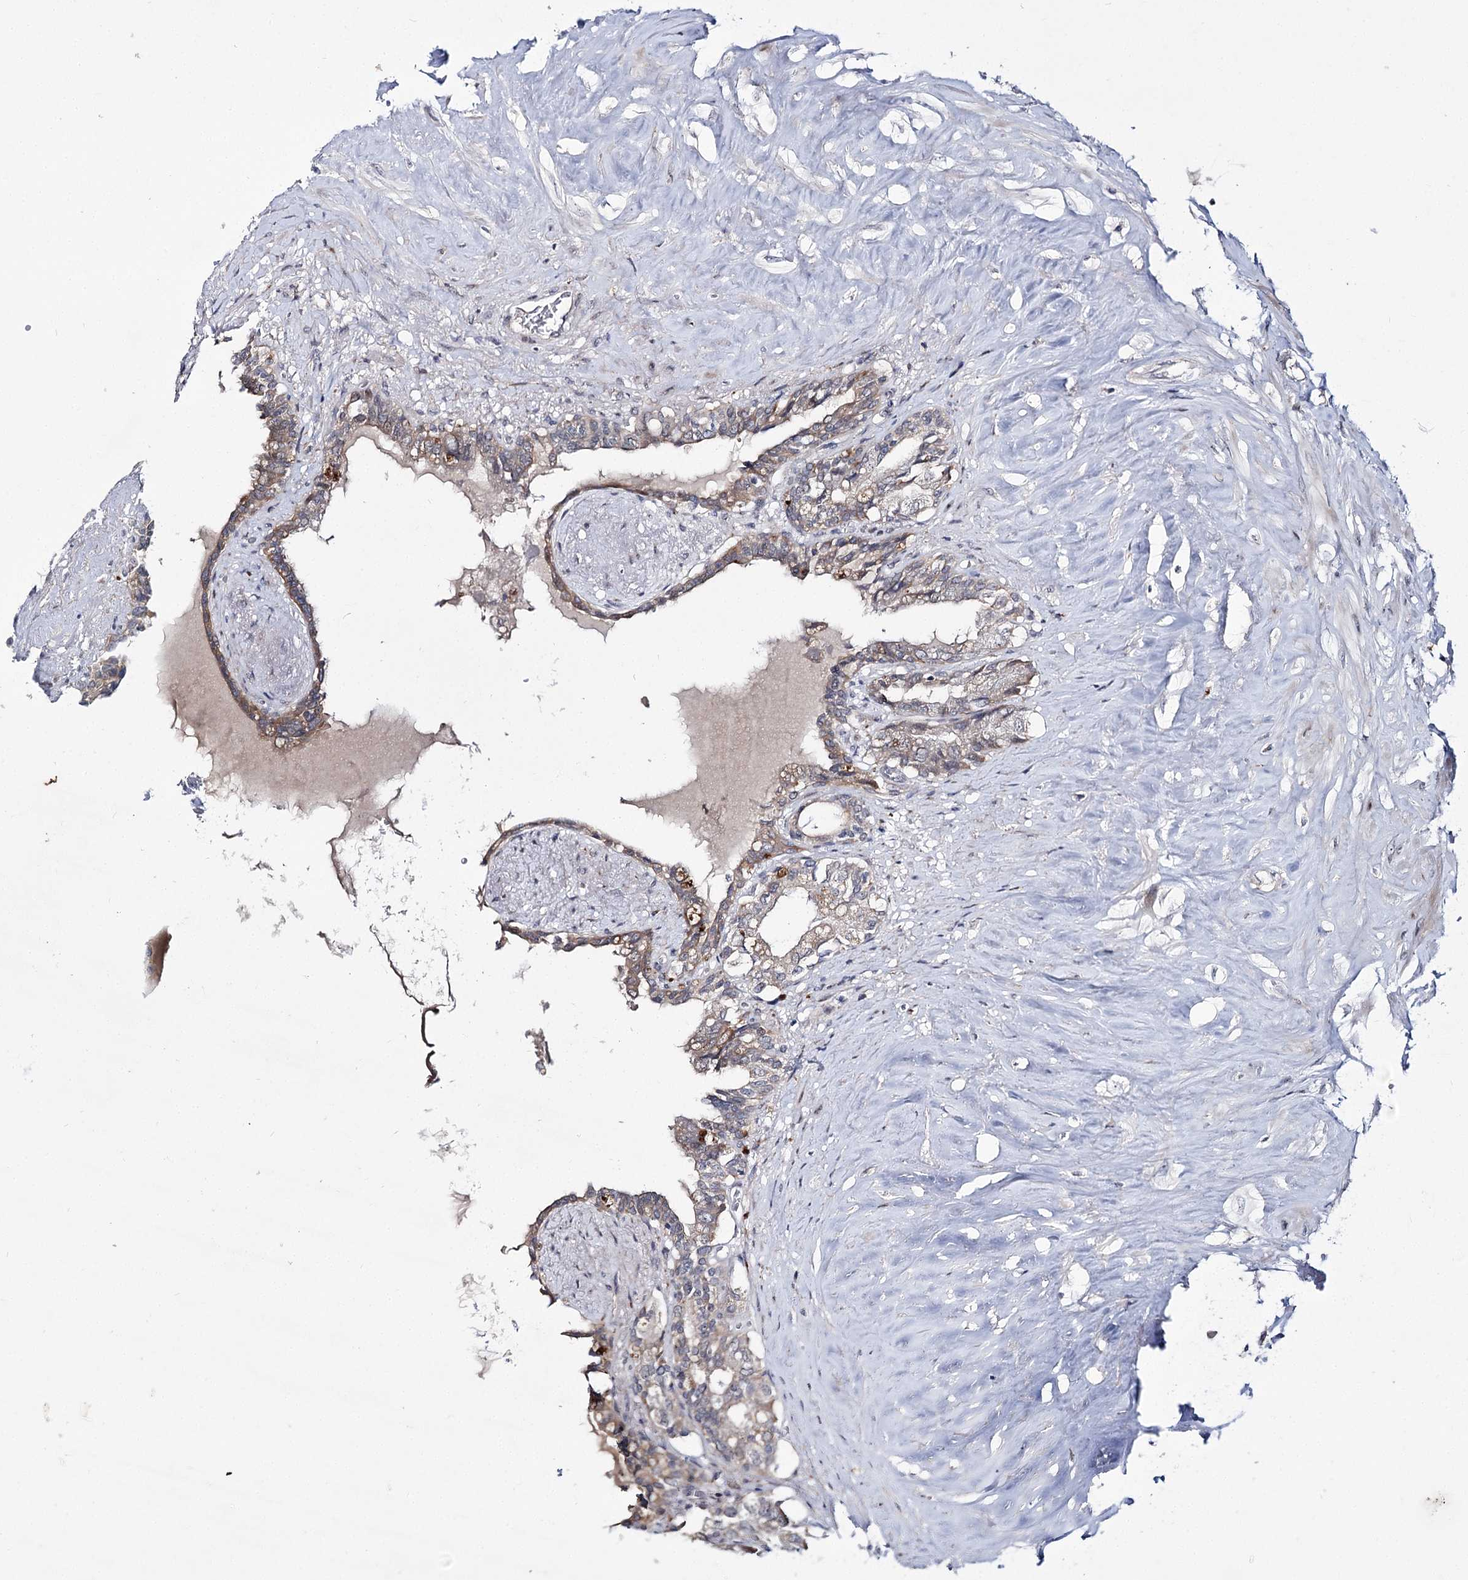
{"staining": {"intensity": "moderate", "quantity": "<25%", "location": "cytoplasmic/membranous"}, "tissue": "seminal vesicle", "cell_type": "Glandular cells", "image_type": "normal", "snomed": [{"axis": "morphology", "description": "Normal tissue, NOS"}, {"axis": "topography", "description": "Seminal veicle"}], "caption": "This image exhibits immunohistochemistry staining of unremarkable human seminal vesicle, with low moderate cytoplasmic/membranous staining in approximately <25% of glandular cells.", "gene": "ARHGAP32", "patient": {"sex": "male", "age": 63}}